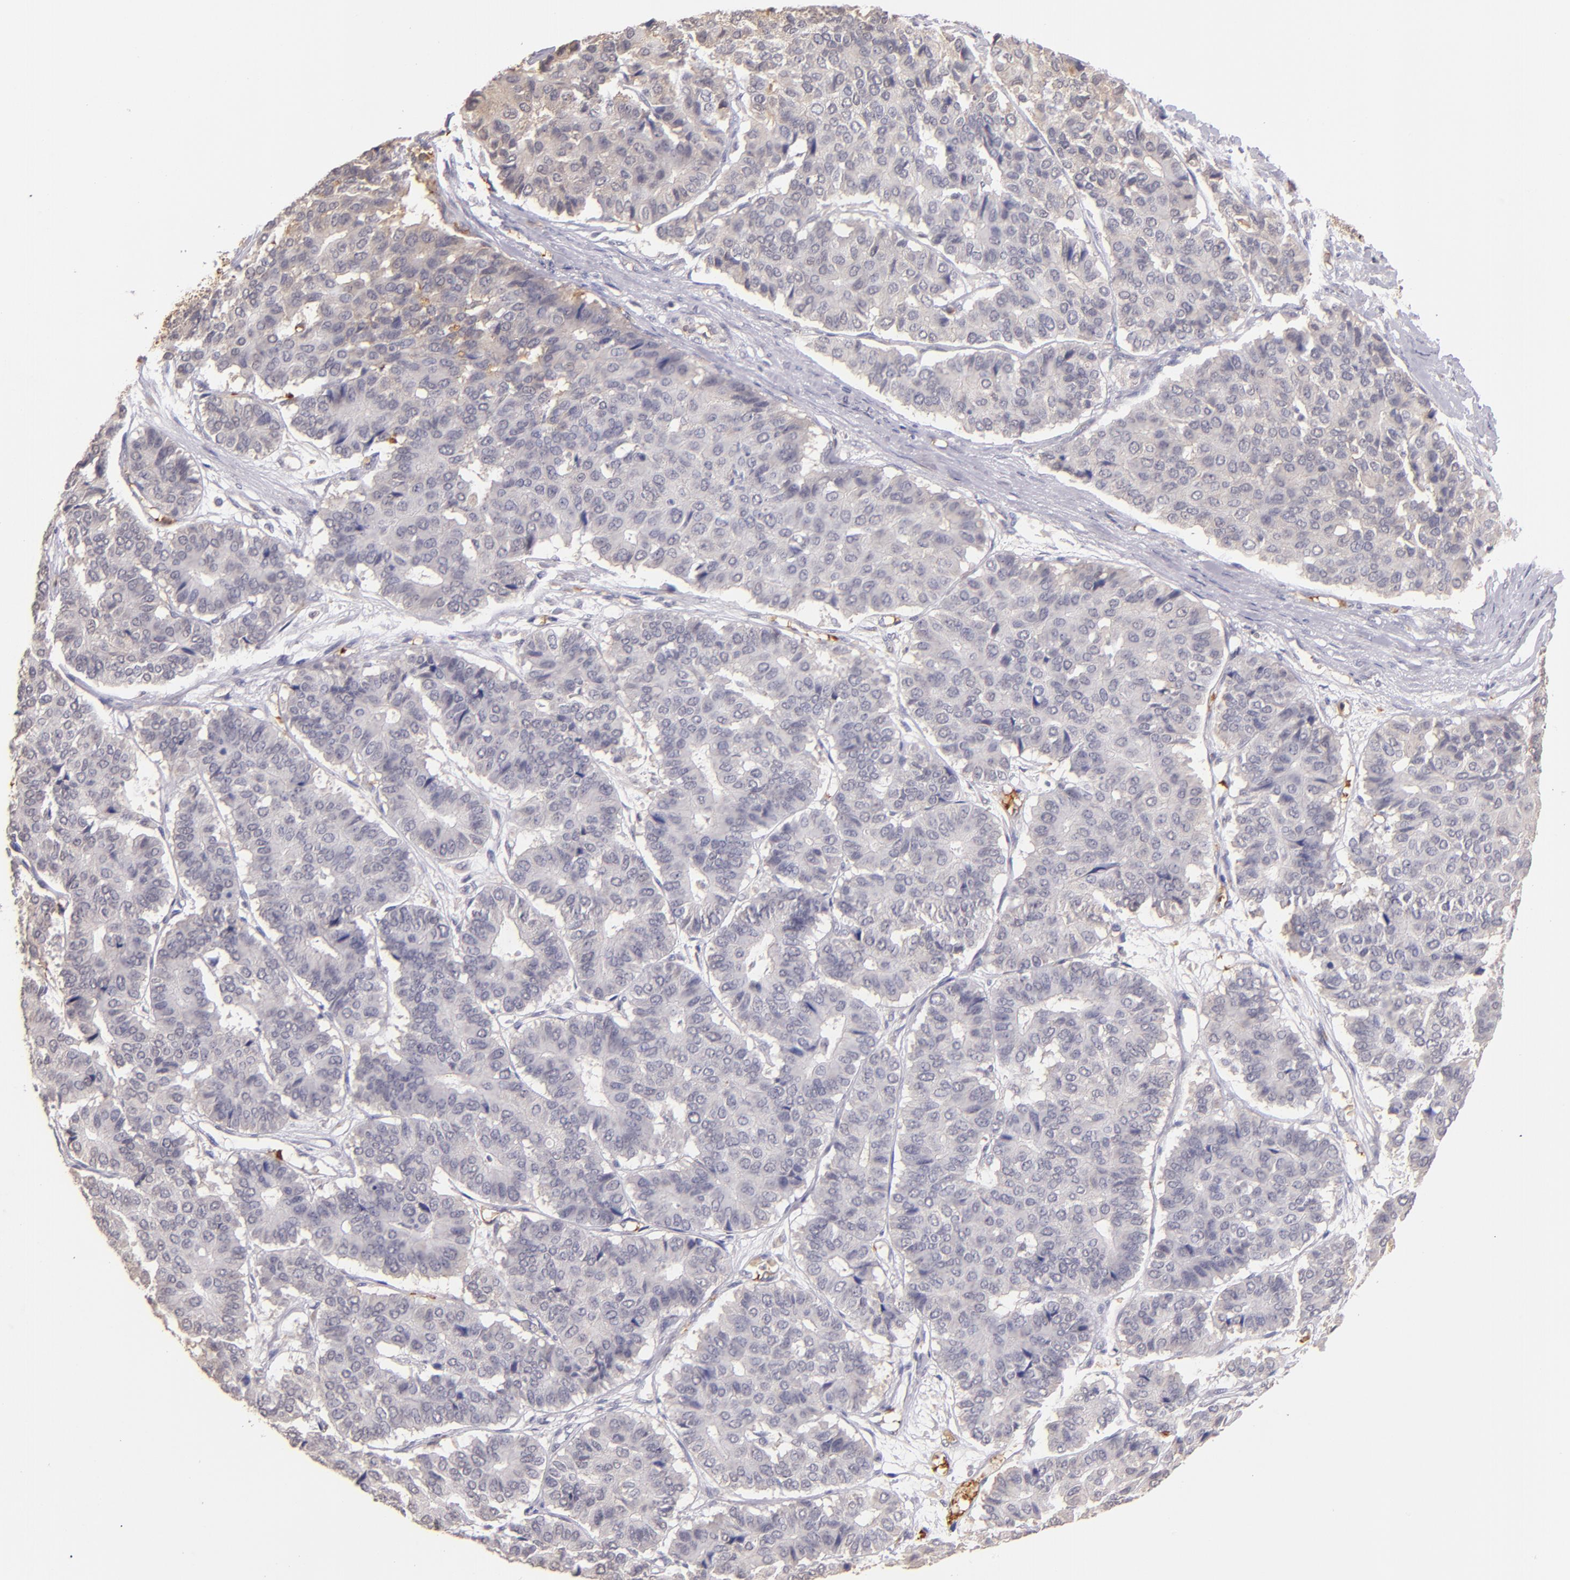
{"staining": {"intensity": "negative", "quantity": "none", "location": "none"}, "tissue": "pancreatic cancer", "cell_type": "Tumor cells", "image_type": "cancer", "snomed": [{"axis": "morphology", "description": "Adenocarcinoma, NOS"}, {"axis": "topography", "description": "Pancreas"}], "caption": "Tumor cells show no significant staining in pancreatic cancer.", "gene": "SERPINC1", "patient": {"sex": "male", "age": 50}}